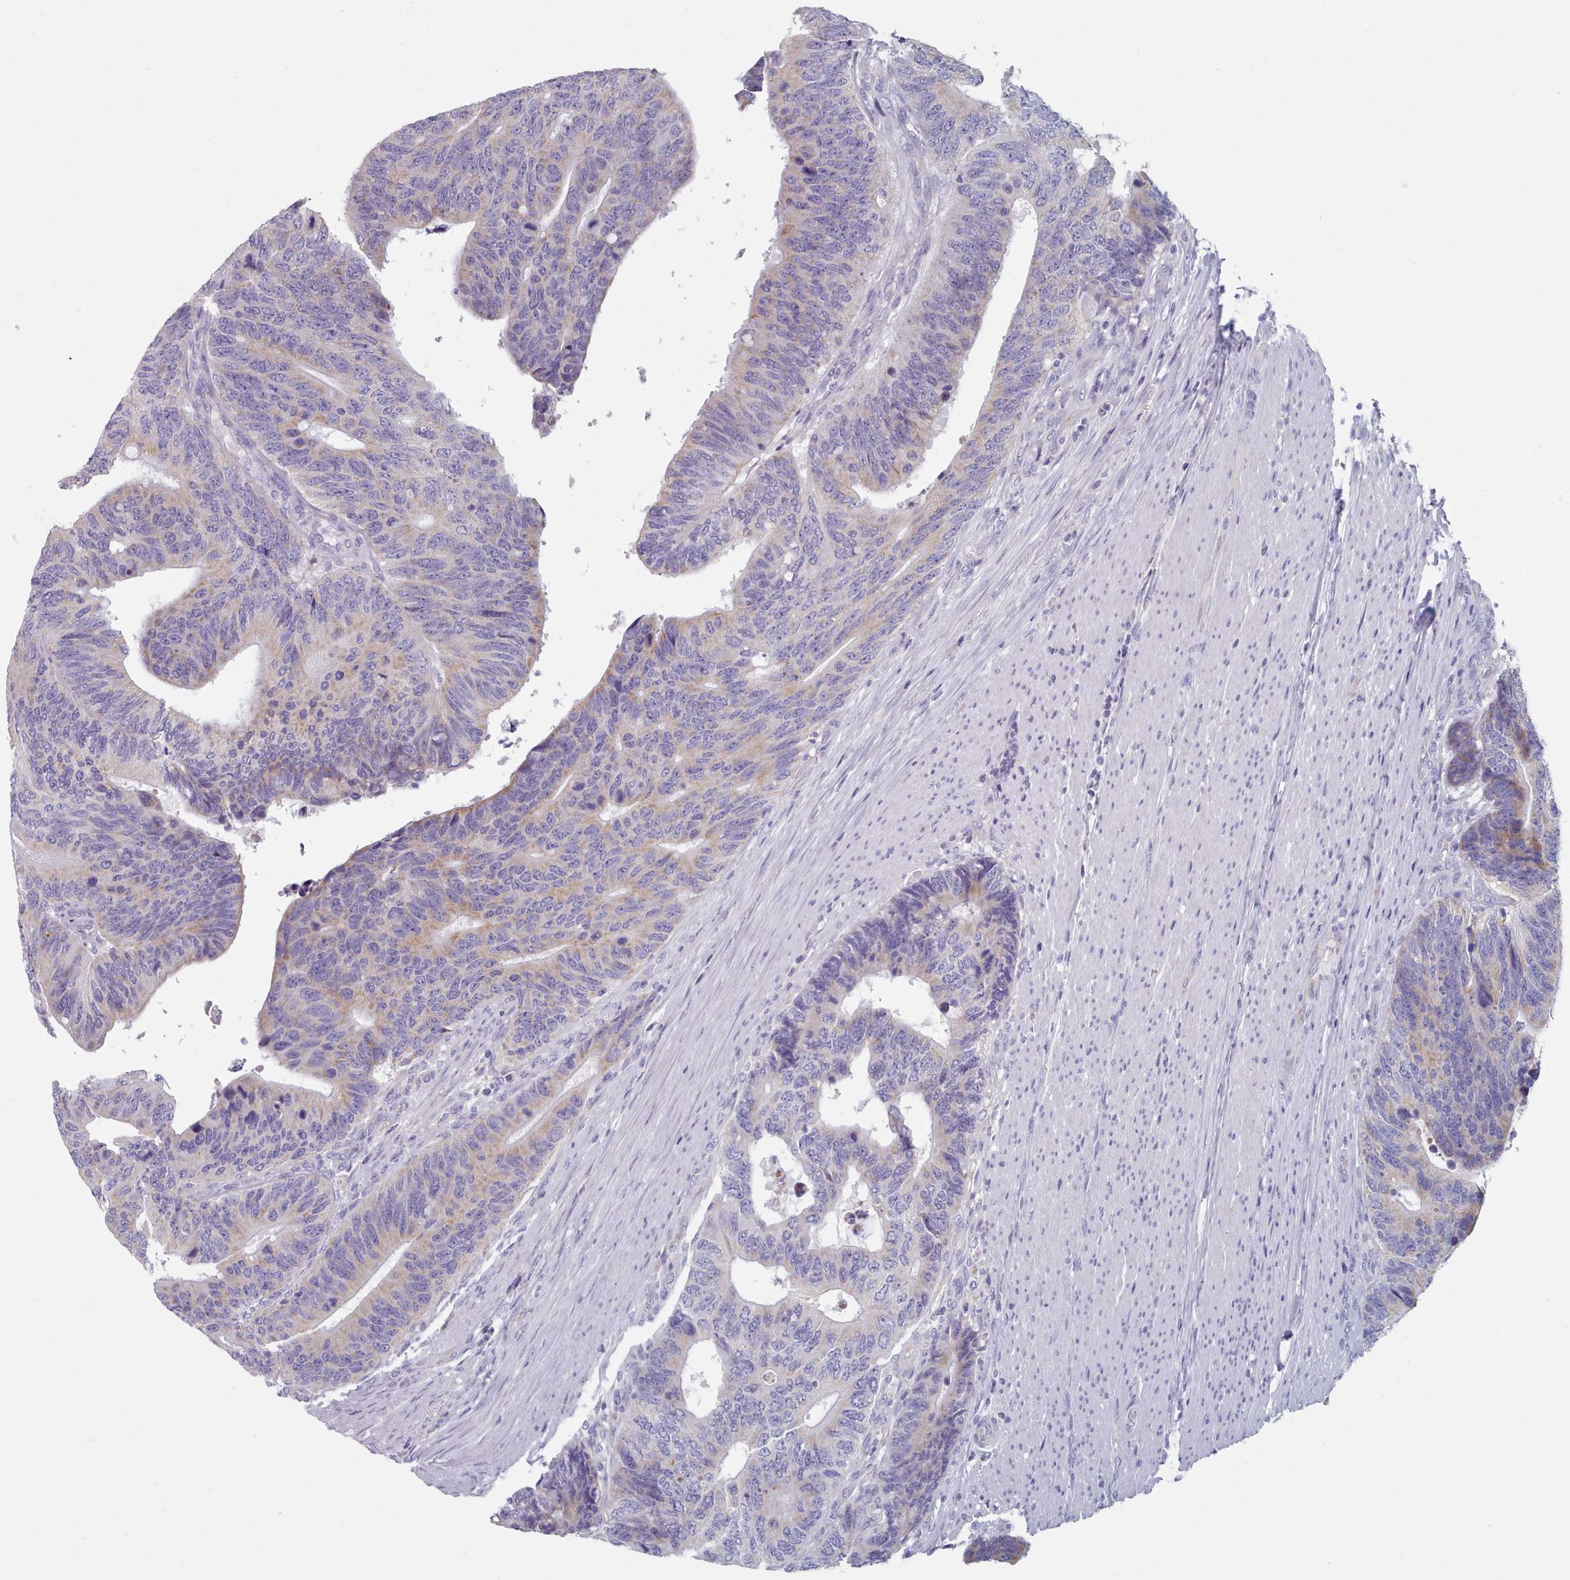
{"staining": {"intensity": "weak", "quantity": "<25%", "location": "cytoplasmic/membranous"}, "tissue": "colorectal cancer", "cell_type": "Tumor cells", "image_type": "cancer", "snomed": [{"axis": "morphology", "description": "Adenocarcinoma, NOS"}, {"axis": "topography", "description": "Colon"}], "caption": "Colorectal cancer was stained to show a protein in brown. There is no significant positivity in tumor cells.", "gene": "HAO1", "patient": {"sex": "male", "age": 87}}